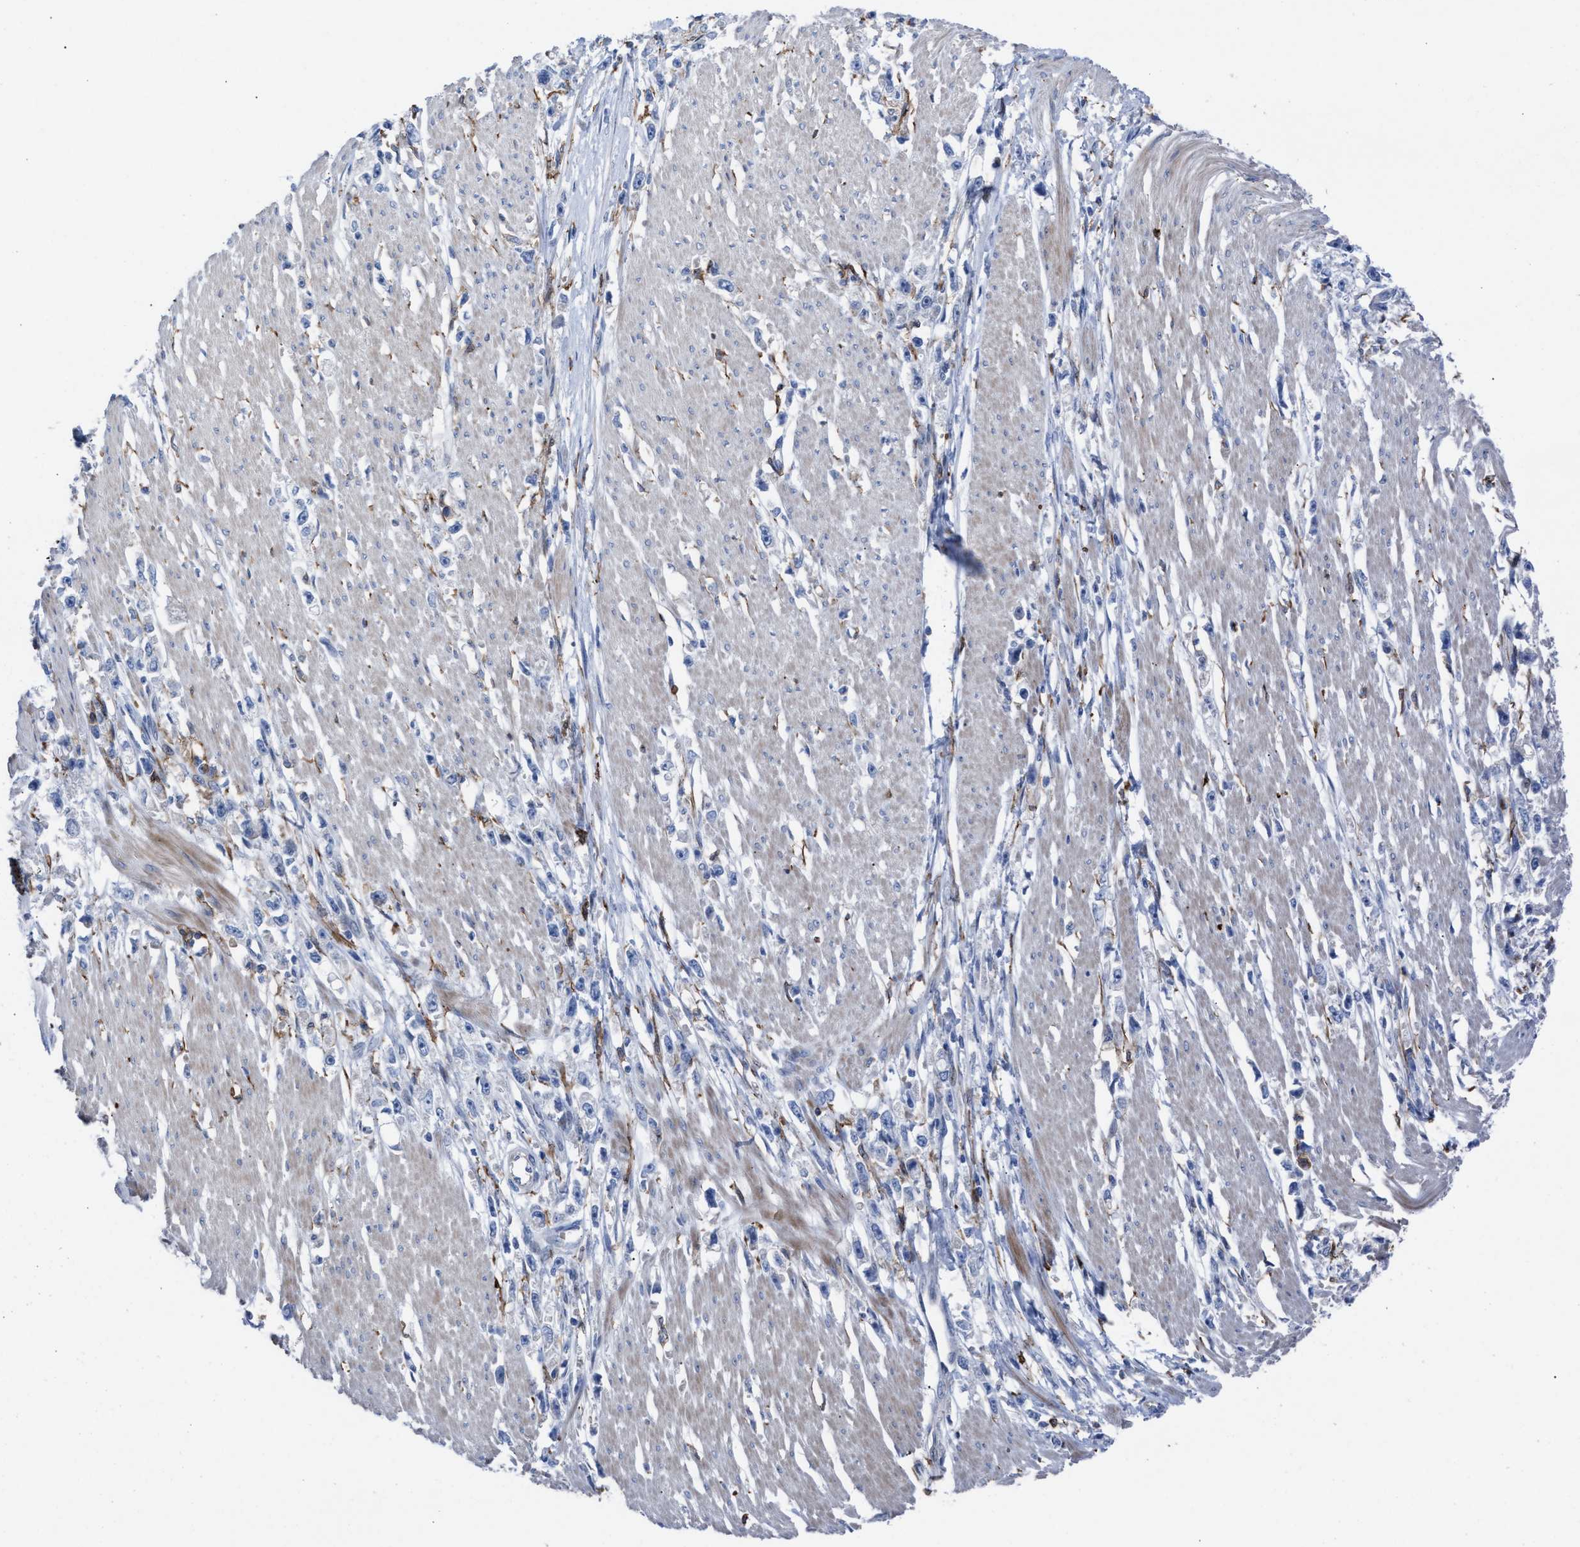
{"staining": {"intensity": "negative", "quantity": "none", "location": "none"}, "tissue": "stomach cancer", "cell_type": "Tumor cells", "image_type": "cancer", "snomed": [{"axis": "morphology", "description": "Adenocarcinoma, NOS"}, {"axis": "topography", "description": "Stomach"}], "caption": "Photomicrograph shows no significant protein positivity in tumor cells of stomach cancer.", "gene": "SLC47A1", "patient": {"sex": "female", "age": 59}}